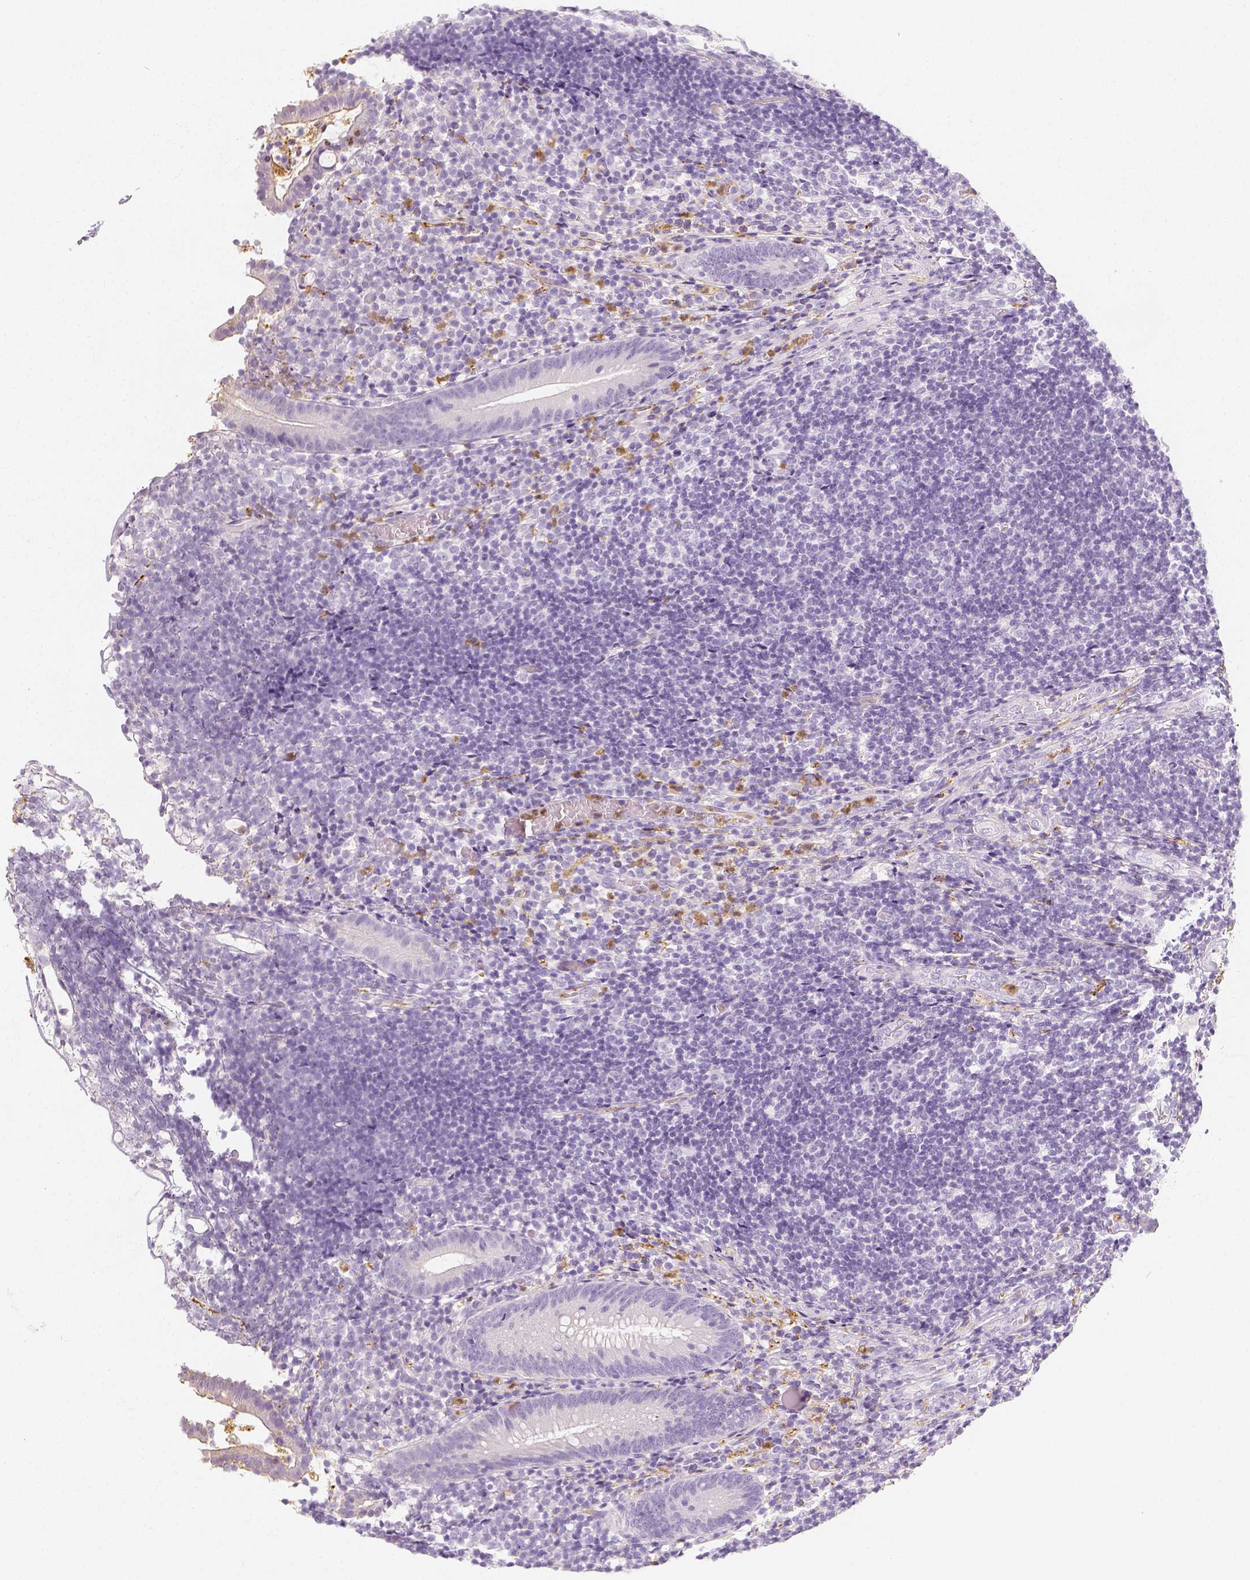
{"staining": {"intensity": "negative", "quantity": "none", "location": "none"}, "tissue": "appendix", "cell_type": "Glandular cells", "image_type": "normal", "snomed": [{"axis": "morphology", "description": "Normal tissue, NOS"}, {"axis": "topography", "description": "Appendix"}], "caption": "IHC image of normal human appendix stained for a protein (brown), which reveals no expression in glandular cells. Nuclei are stained in blue.", "gene": "NECAB2", "patient": {"sex": "female", "age": 32}}